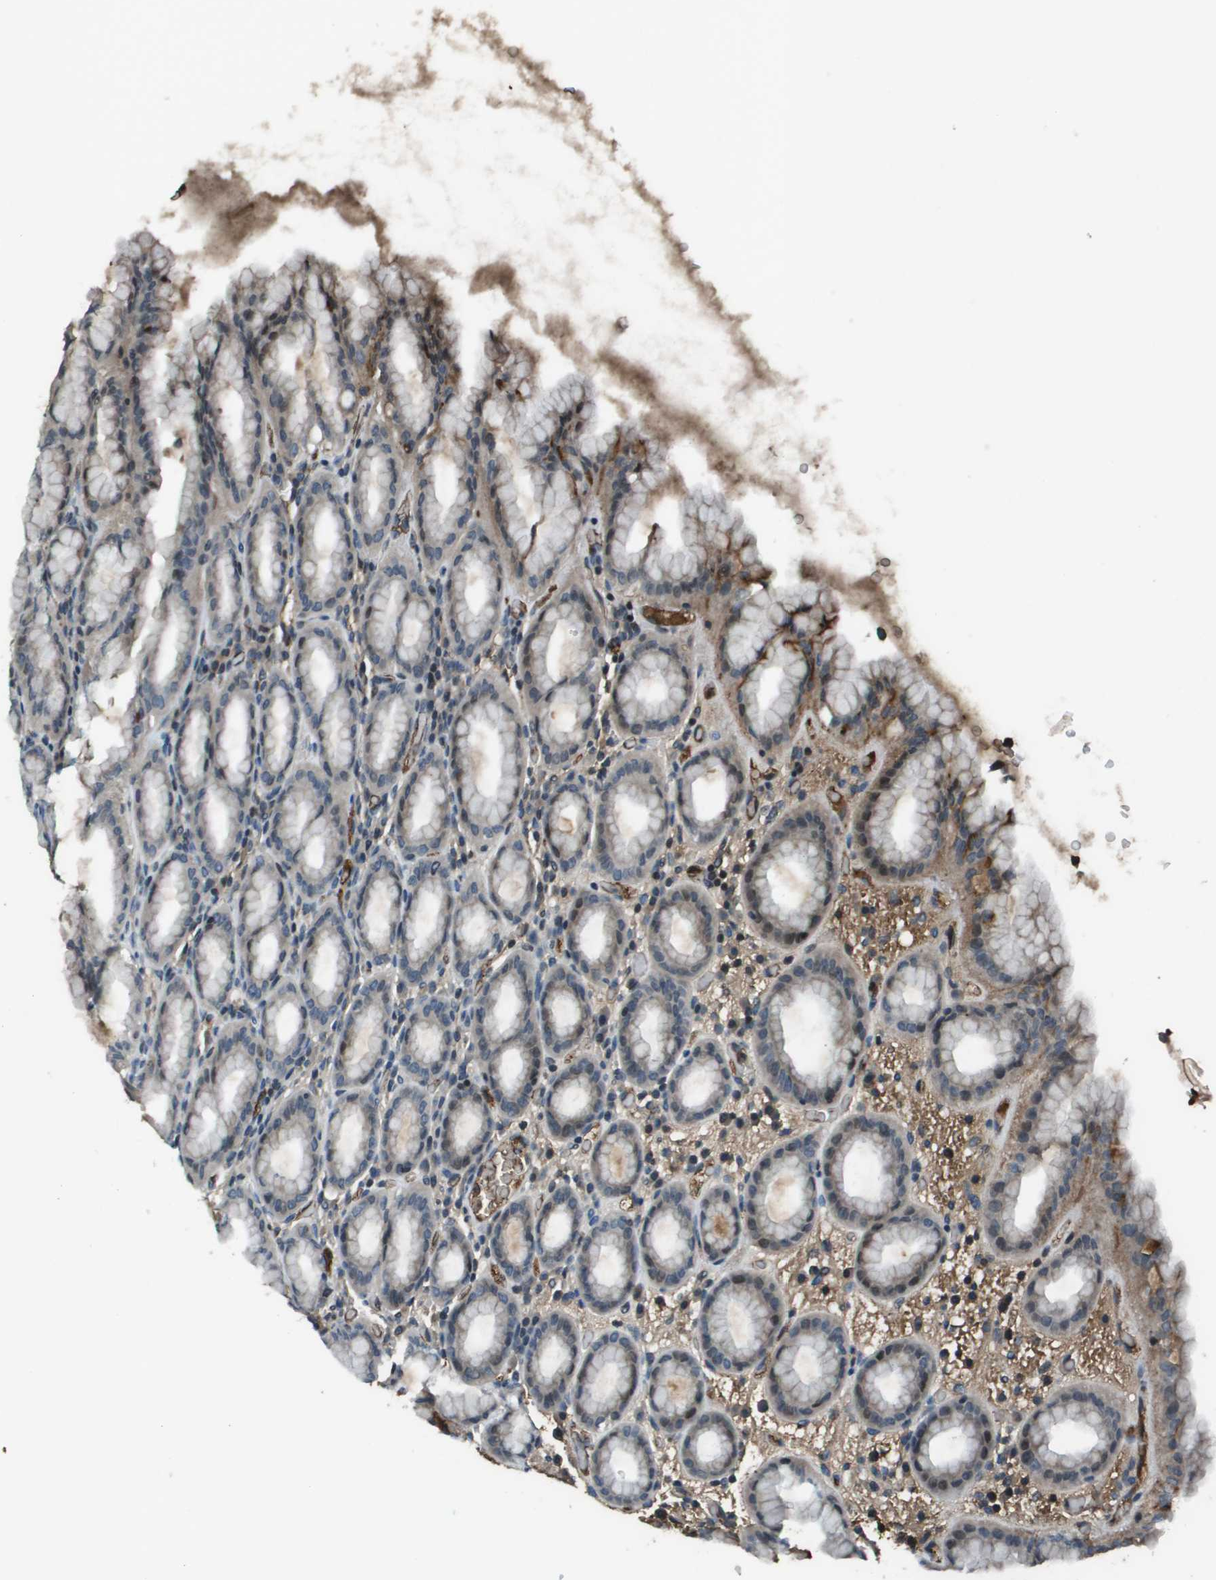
{"staining": {"intensity": "weak", "quantity": "<25%", "location": "cytoplasmic/membranous"}, "tissue": "stomach", "cell_type": "Glandular cells", "image_type": "normal", "snomed": [{"axis": "morphology", "description": "Normal tissue, NOS"}, {"axis": "topography", "description": "Stomach, upper"}], "caption": "Protein analysis of normal stomach exhibits no significant expression in glandular cells.", "gene": "CXCL12", "patient": {"sex": "male", "age": 68}}